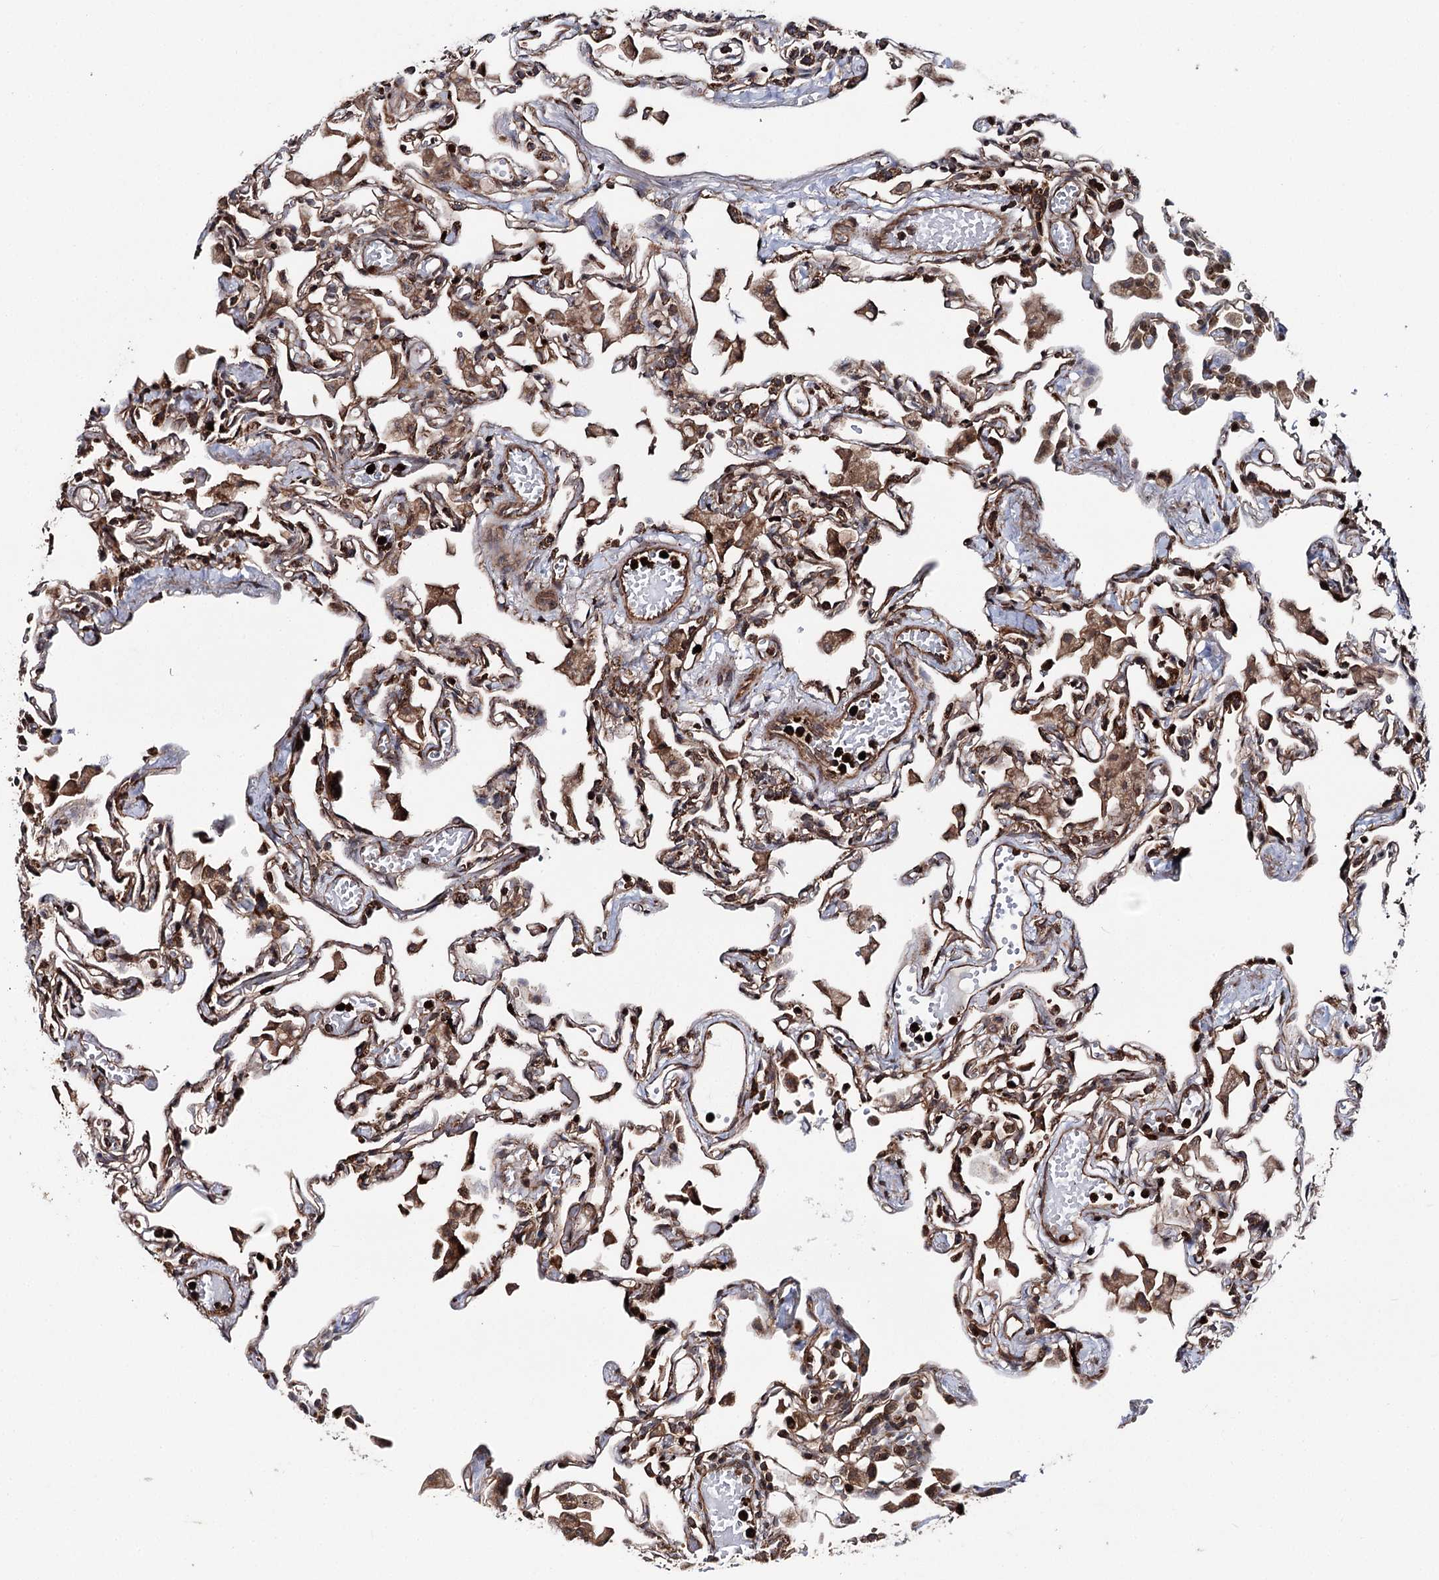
{"staining": {"intensity": "strong", "quantity": ">75%", "location": "cytoplasmic/membranous"}, "tissue": "lung", "cell_type": "Alveolar cells", "image_type": "normal", "snomed": [{"axis": "morphology", "description": "Normal tissue, NOS"}, {"axis": "topography", "description": "Bronchus"}, {"axis": "topography", "description": "Lung"}], "caption": "An image showing strong cytoplasmic/membranous expression in about >75% of alveolar cells in benign lung, as visualized by brown immunohistochemical staining.", "gene": "FGFR1OP2", "patient": {"sex": "female", "age": 49}}